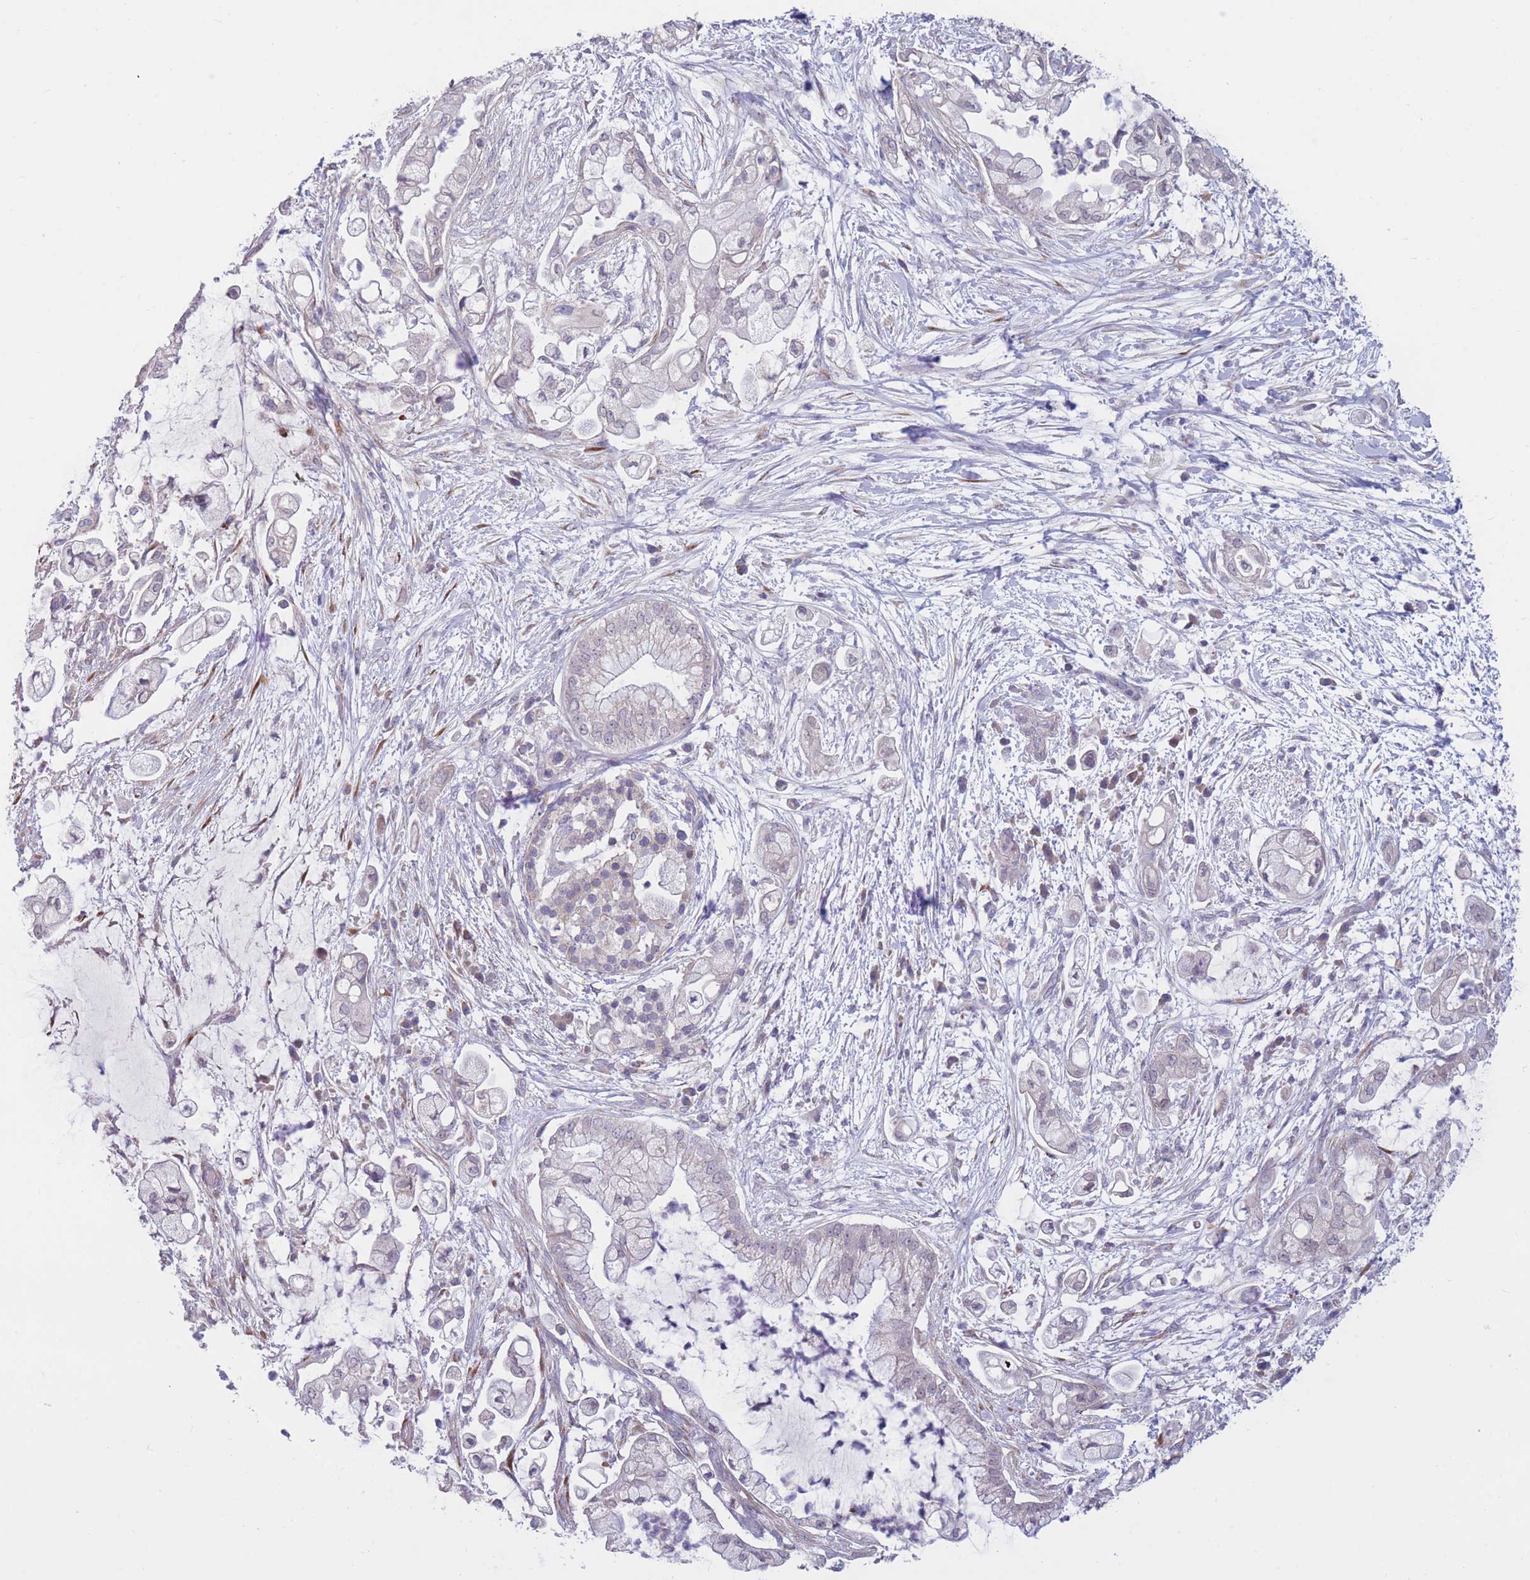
{"staining": {"intensity": "negative", "quantity": "none", "location": "none"}, "tissue": "pancreatic cancer", "cell_type": "Tumor cells", "image_type": "cancer", "snomed": [{"axis": "morphology", "description": "Adenocarcinoma, NOS"}, {"axis": "topography", "description": "Pancreas"}], "caption": "Micrograph shows no protein expression in tumor cells of pancreatic cancer (adenocarcinoma) tissue.", "gene": "CCNQ", "patient": {"sex": "female", "age": 69}}